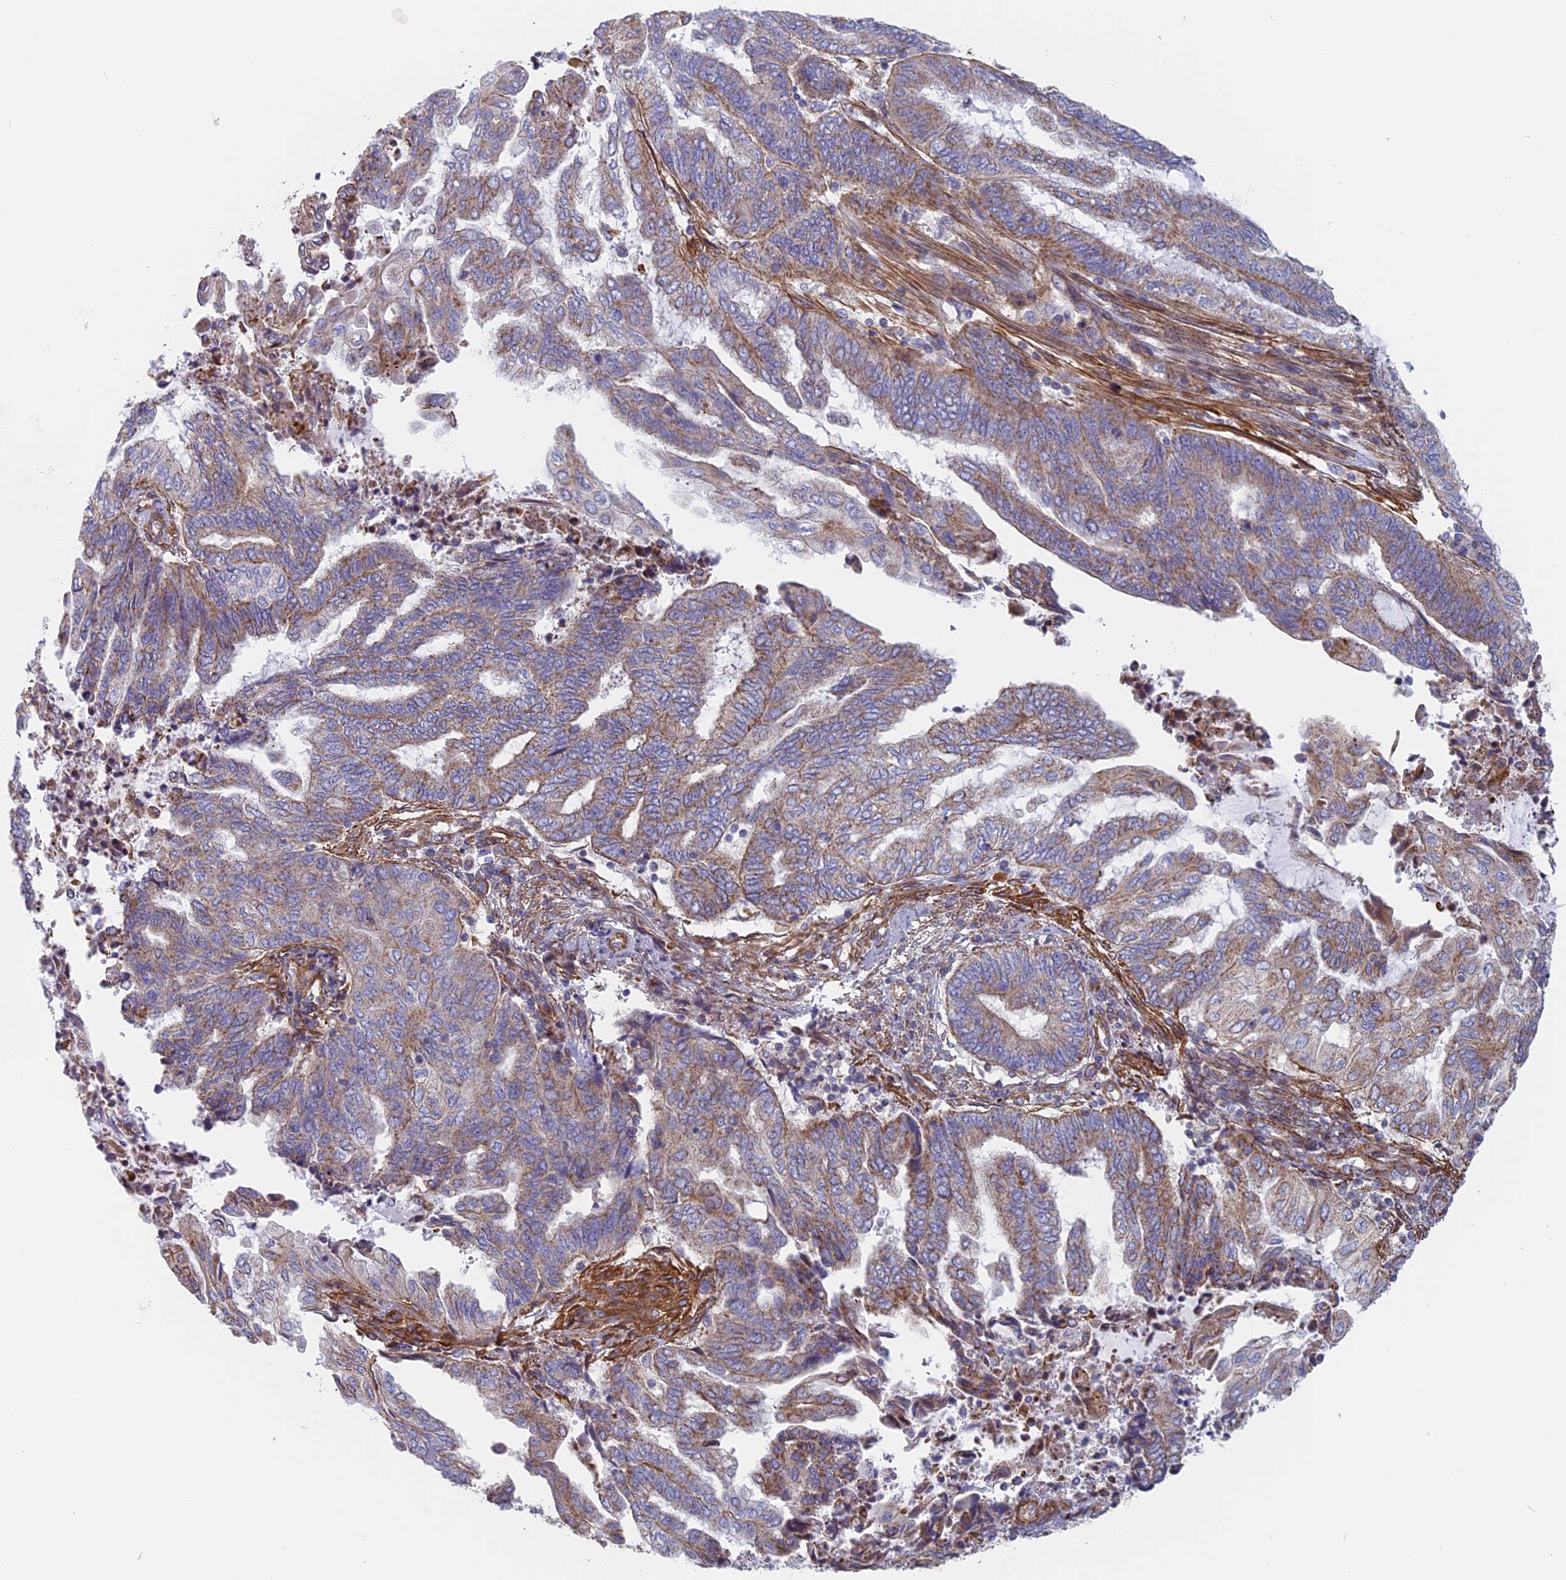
{"staining": {"intensity": "weak", "quantity": ">75%", "location": "cytoplasmic/membranous"}, "tissue": "endometrial cancer", "cell_type": "Tumor cells", "image_type": "cancer", "snomed": [{"axis": "morphology", "description": "Adenocarcinoma, NOS"}, {"axis": "topography", "description": "Uterus"}, {"axis": "topography", "description": "Endometrium"}], "caption": "Weak cytoplasmic/membranous staining is identified in about >75% of tumor cells in endometrial cancer (adenocarcinoma).", "gene": "DDA1", "patient": {"sex": "female", "age": 70}}